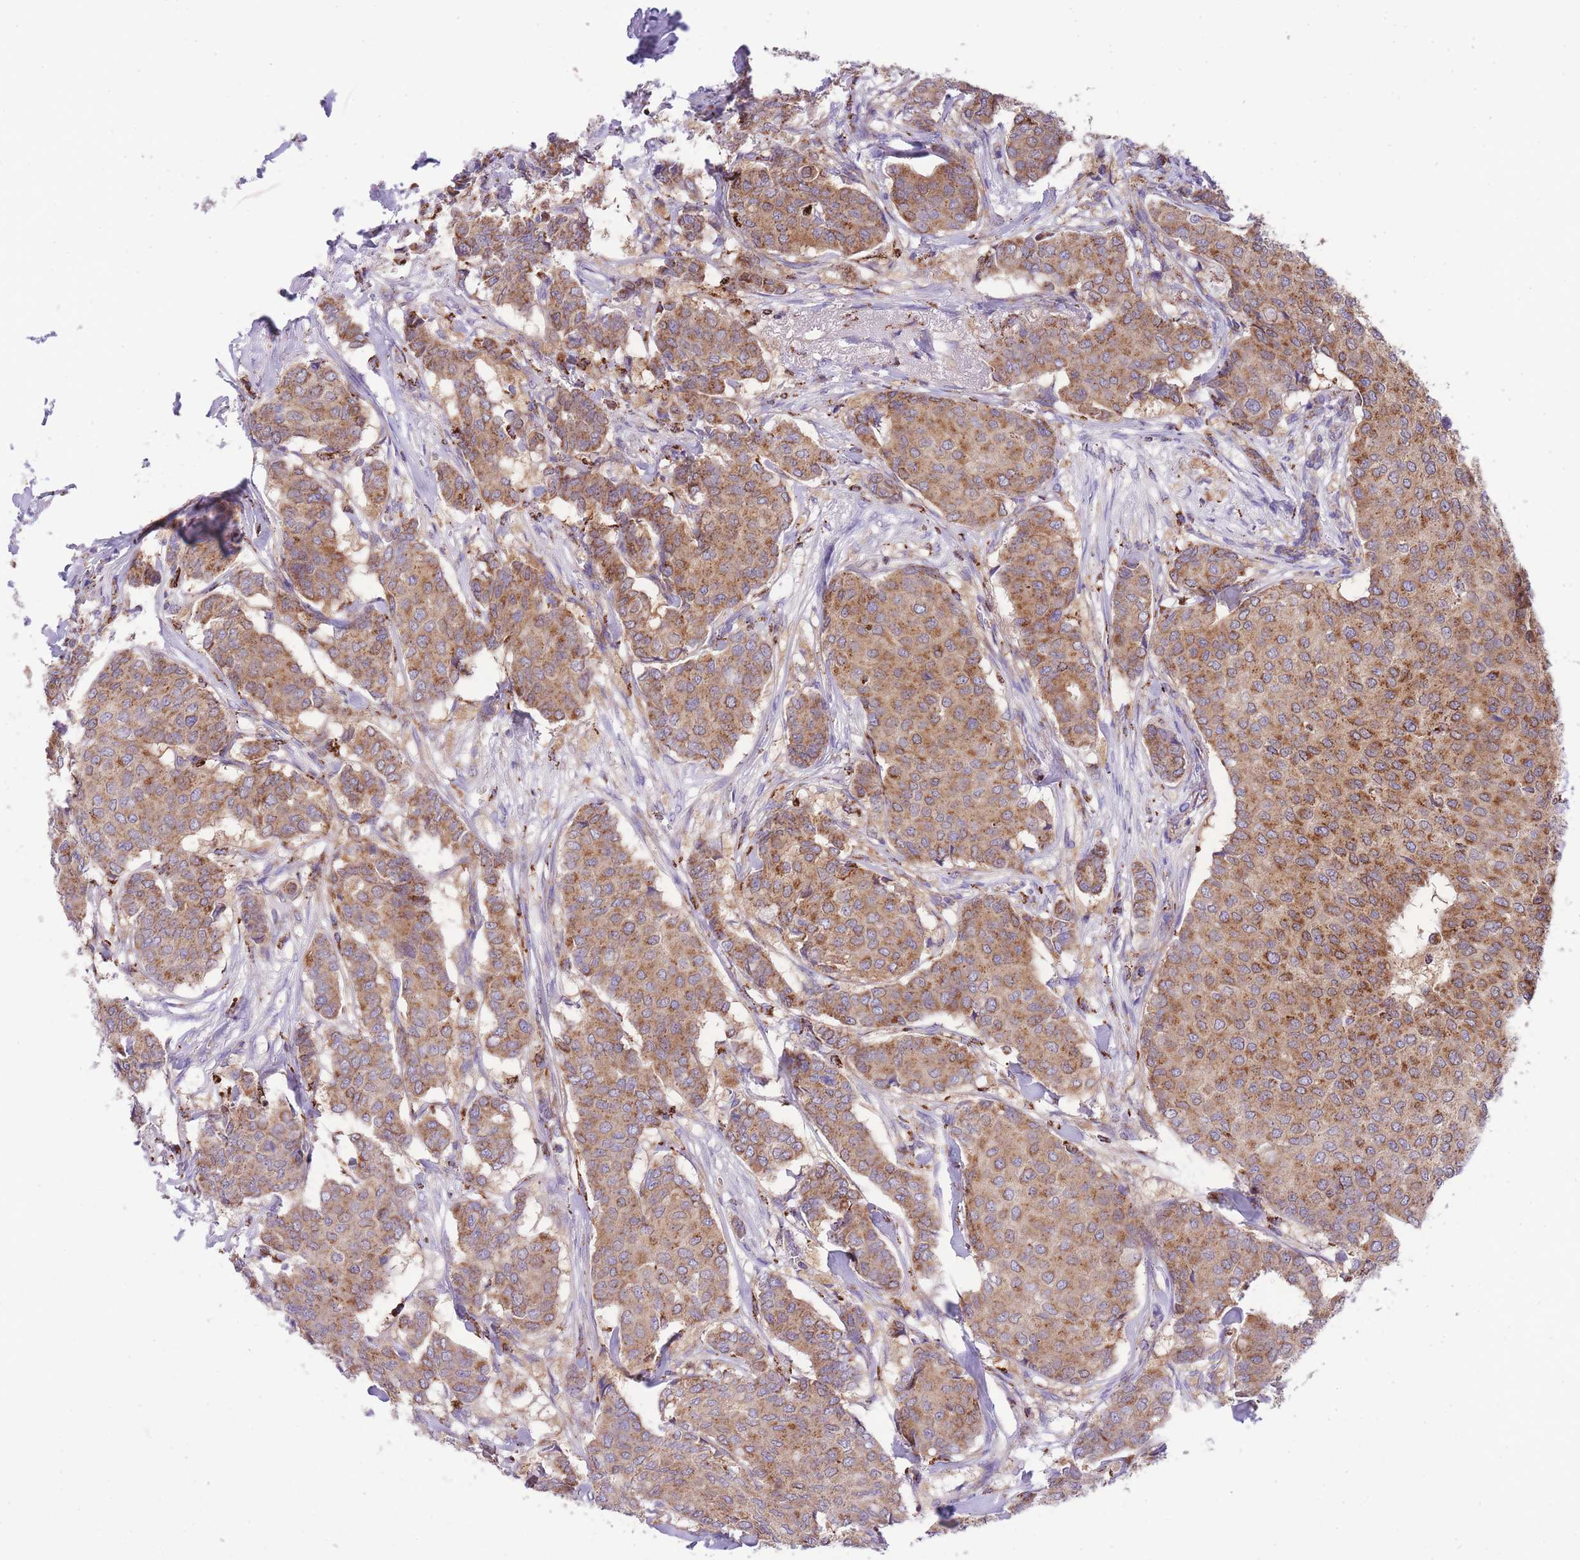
{"staining": {"intensity": "moderate", "quantity": ">75%", "location": "cytoplasmic/membranous"}, "tissue": "breast cancer", "cell_type": "Tumor cells", "image_type": "cancer", "snomed": [{"axis": "morphology", "description": "Duct carcinoma"}, {"axis": "topography", "description": "Breast"}], "caption": "A histopathology image of human breast infiltrating ductal carcinoma stained for a protein reveals moderate cytoplasmic/membranous brown staining in tumor cells.", "gene": "ST3GAL3", "patient": {"sex": "female", "age": 75}}